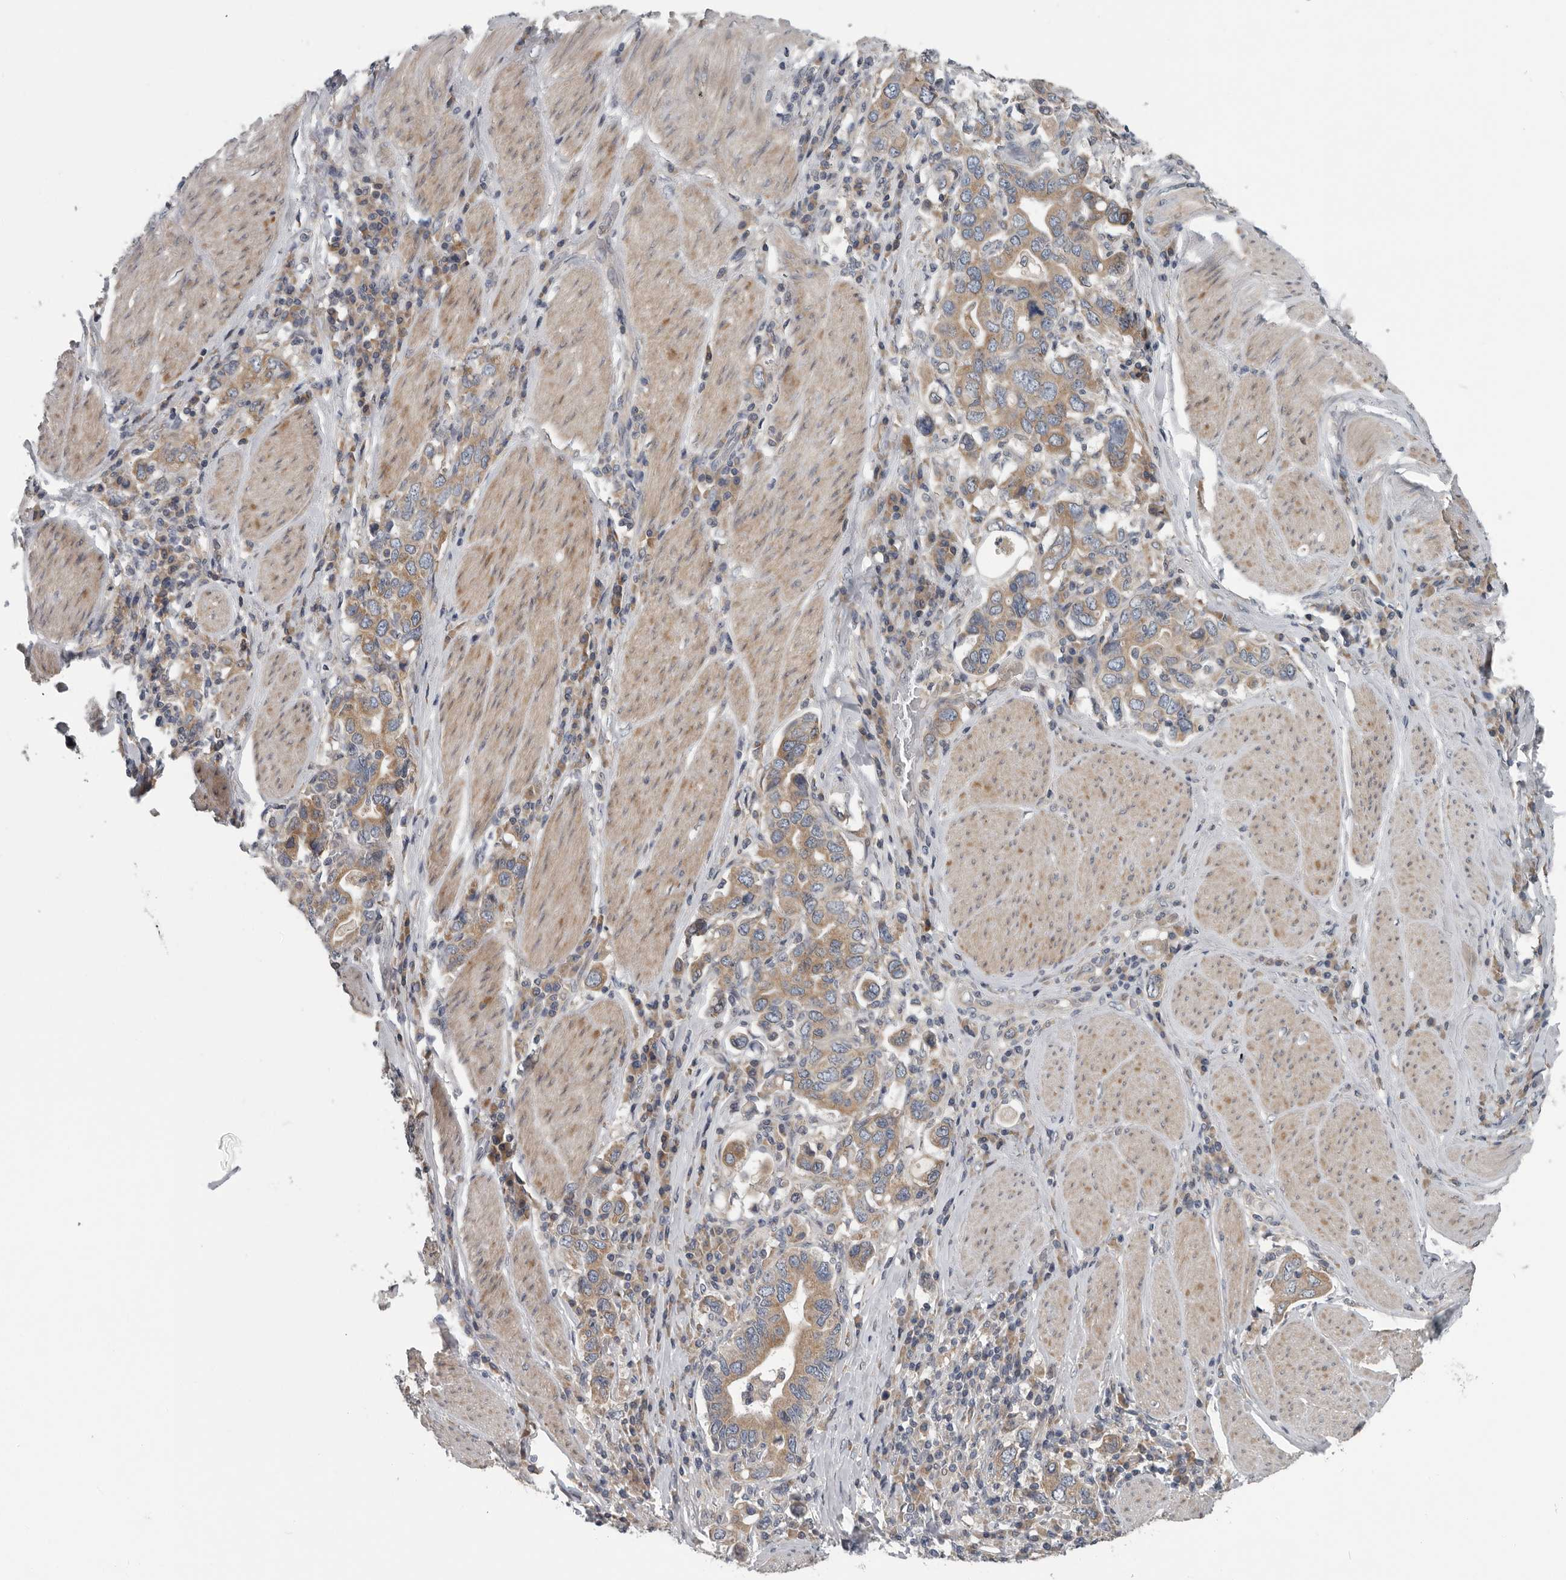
{"staining": {"intensity": "moderate", "quantity": ">75%", "location": "cytoplasmic/membranous"}, "tissue": "stomach cancer", "cell_type": "Tumor cells", "image_type": "cancer", "snomed": [{"axis": "morphology", "description": "Adenocarcinoma, NOS"}, {"axis": "topography", "description": "Stomach, upper"}], "caption": "Moderate cytoplasmic/membranous protein staining is present in about >75% of tumor cells in stomach adenocarcinoma.", "gene": "TMEM199", "patient": {"sex": "male", "age": 62}}